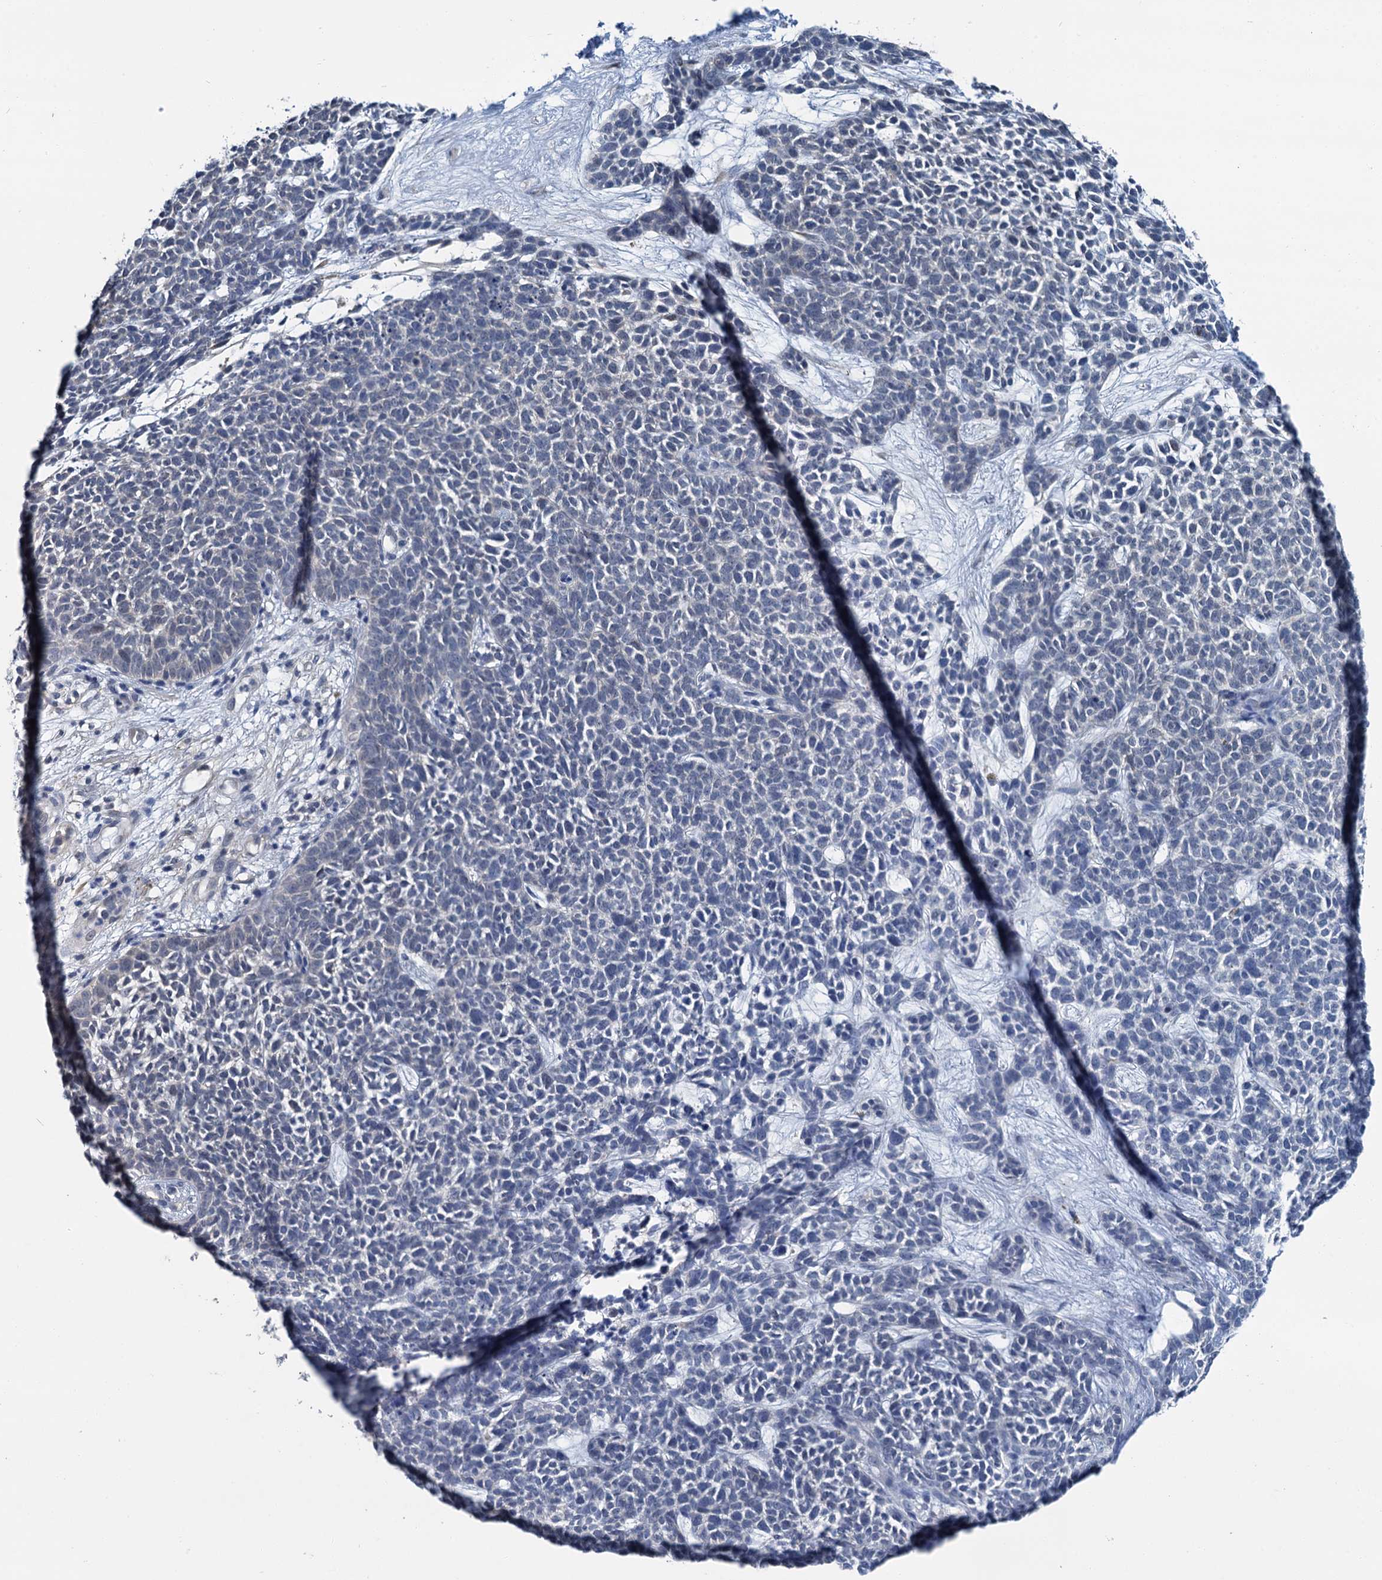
{"staining": {"intensity": "negative", "quantity": "none", "location": "none"}, "tissue": "skin cancer", "cell_type": "Tumor cells", "image_type": "cancer", "snomed": [{"axis": "morphology", "description": "Basal cell carcinoma"}, {"axis": "topography", "description": "Skin"}], "caption": "Photomicrograph shows no protein positivity in tumor cells of basal cell carcinoma (skin) tissue.", "gene": "MIOX", "patient": {"sex": "female", "age": 84}}